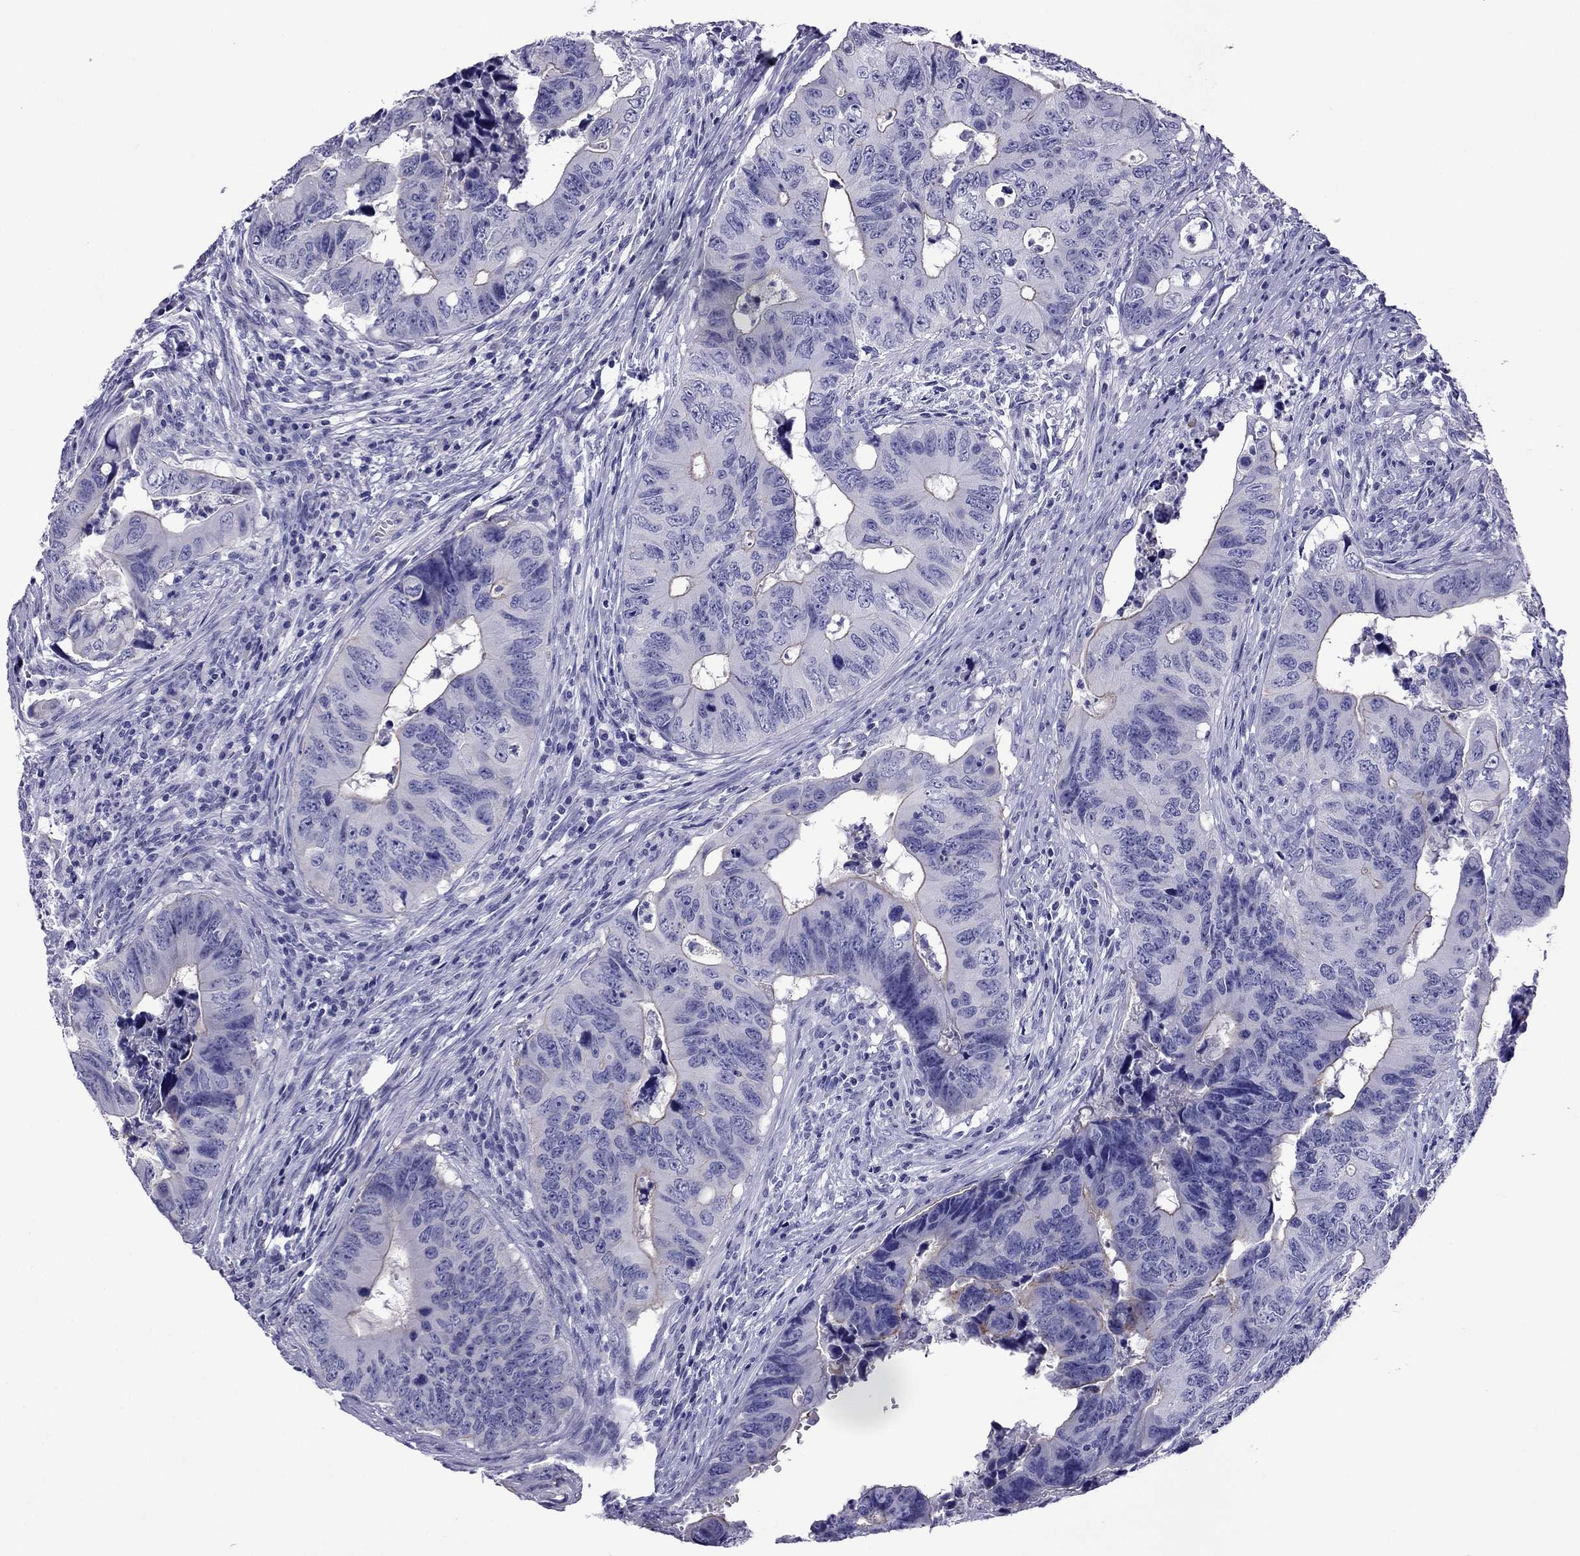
{"staining": {"intensity": "negative", "quantity": "none", "location": "none"}, "tissue": "colorectal cancer", "cell_type": "Tumor cells", "image_type": "cancer", "snomed": [{"axis": "morphology", "description": "Adenocarcinoma, NOS"}, {"axis": "topography", "description": "Colon"}], "caption": "High power microscopy image of an immunohistochemistry (IHC) micrograph of colorectal cancer (adenocarcinoma), revealing no significant expression in tumor cells.", "gene": "MYL11", "patient": {"sex": "female", "age": 82}}